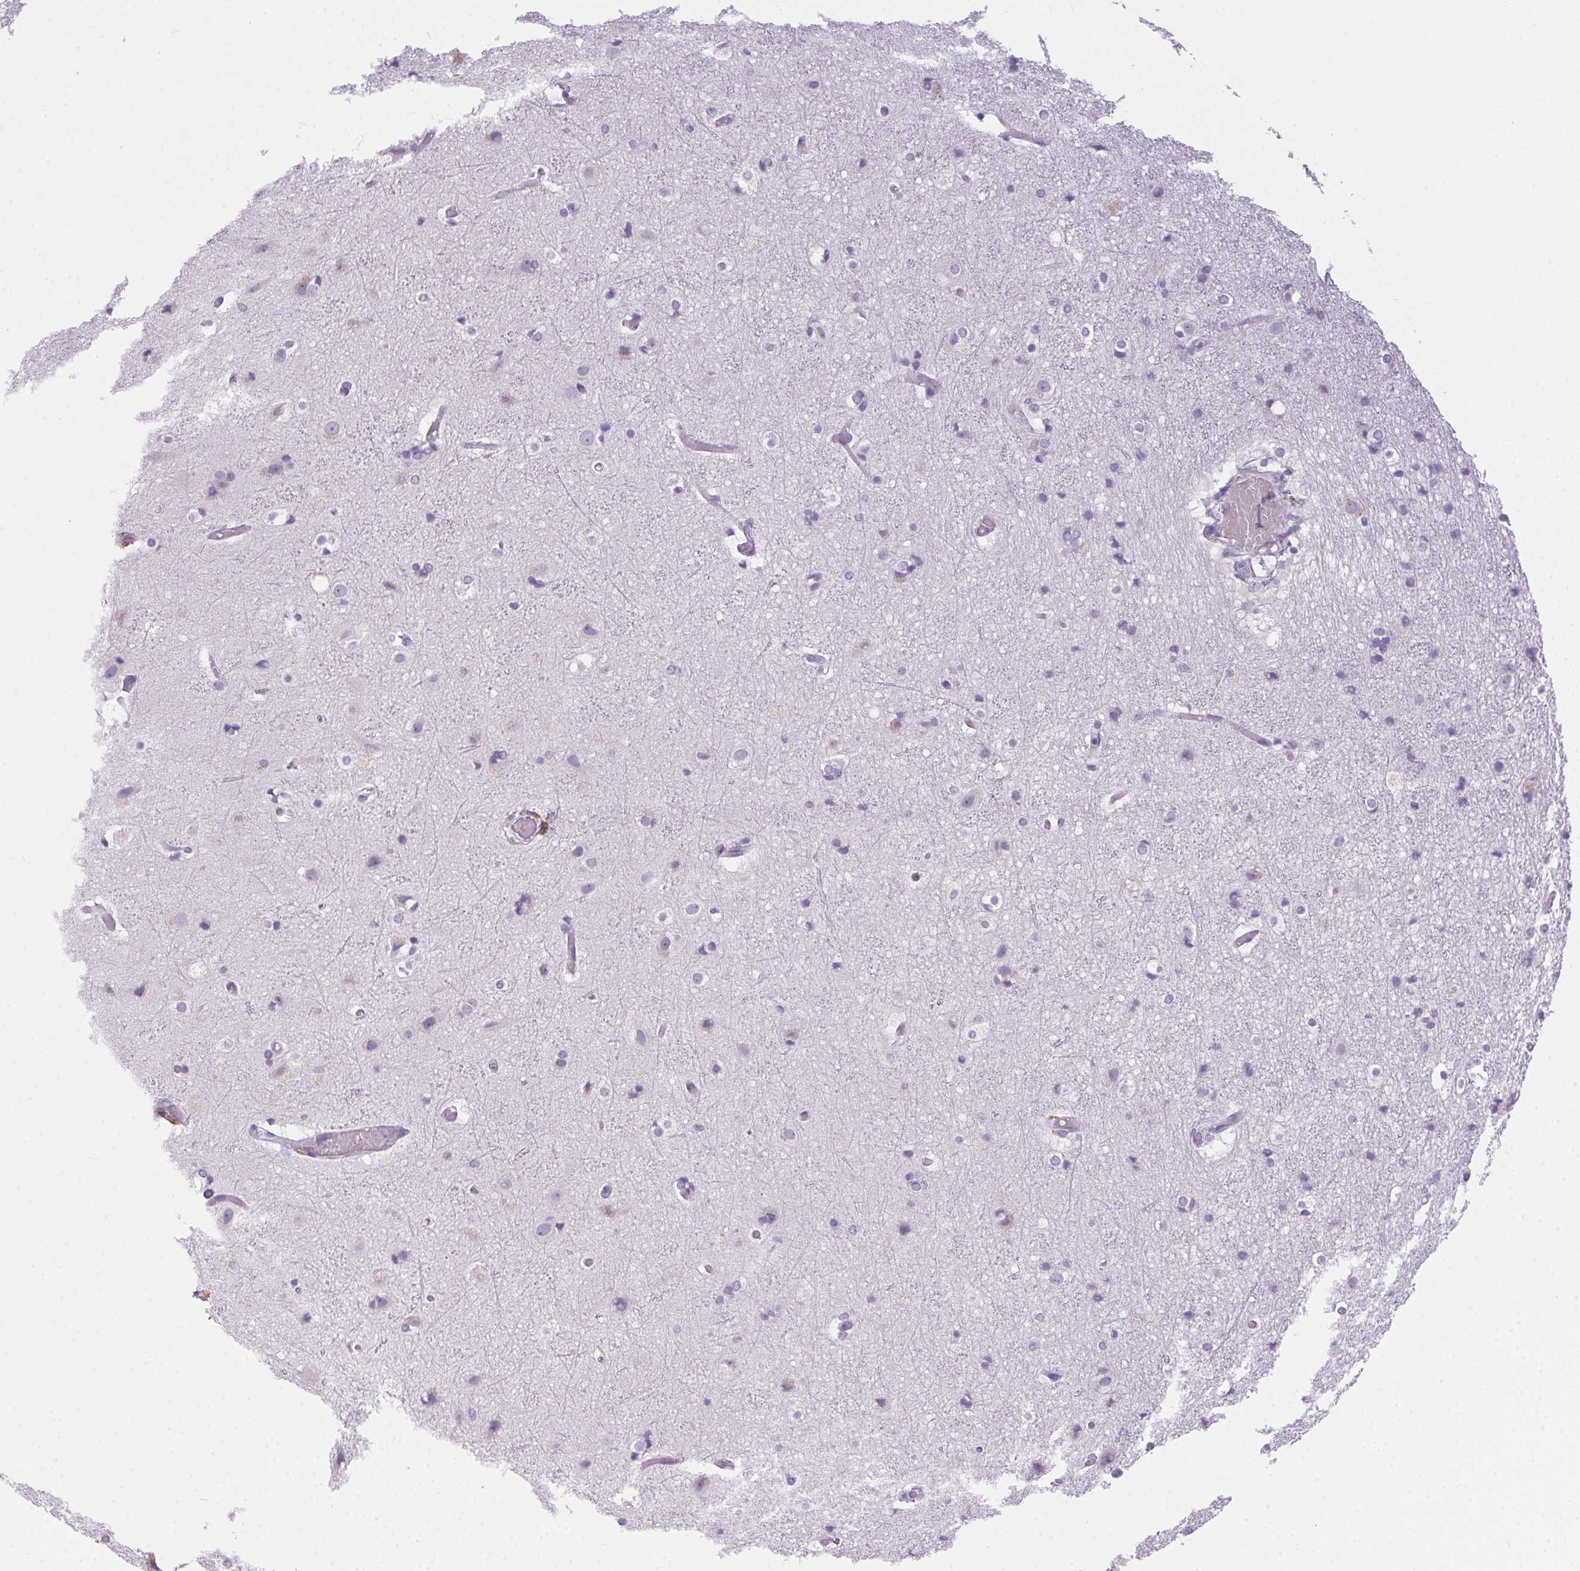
{"staining": {"intensity": "negative", "quantity": "none", "location": "none"}, "tissue": "cerebral cortex", "cell_type": "Endothelial cells", "image_type": "normal", "snomed": [{"axis": "morphology", "description": "Normal tissue, NOS"}, {"axis": "topography", "description": "Cerebral cortex"}], "caption": "Endothelial cells show no significant protein positivity in normal cerebral cortex. (DAB immunohistochemistry with hematoxylin counter stain).", "gene": "POPDC2", "patient": {"sex": "female", "age": 52}}